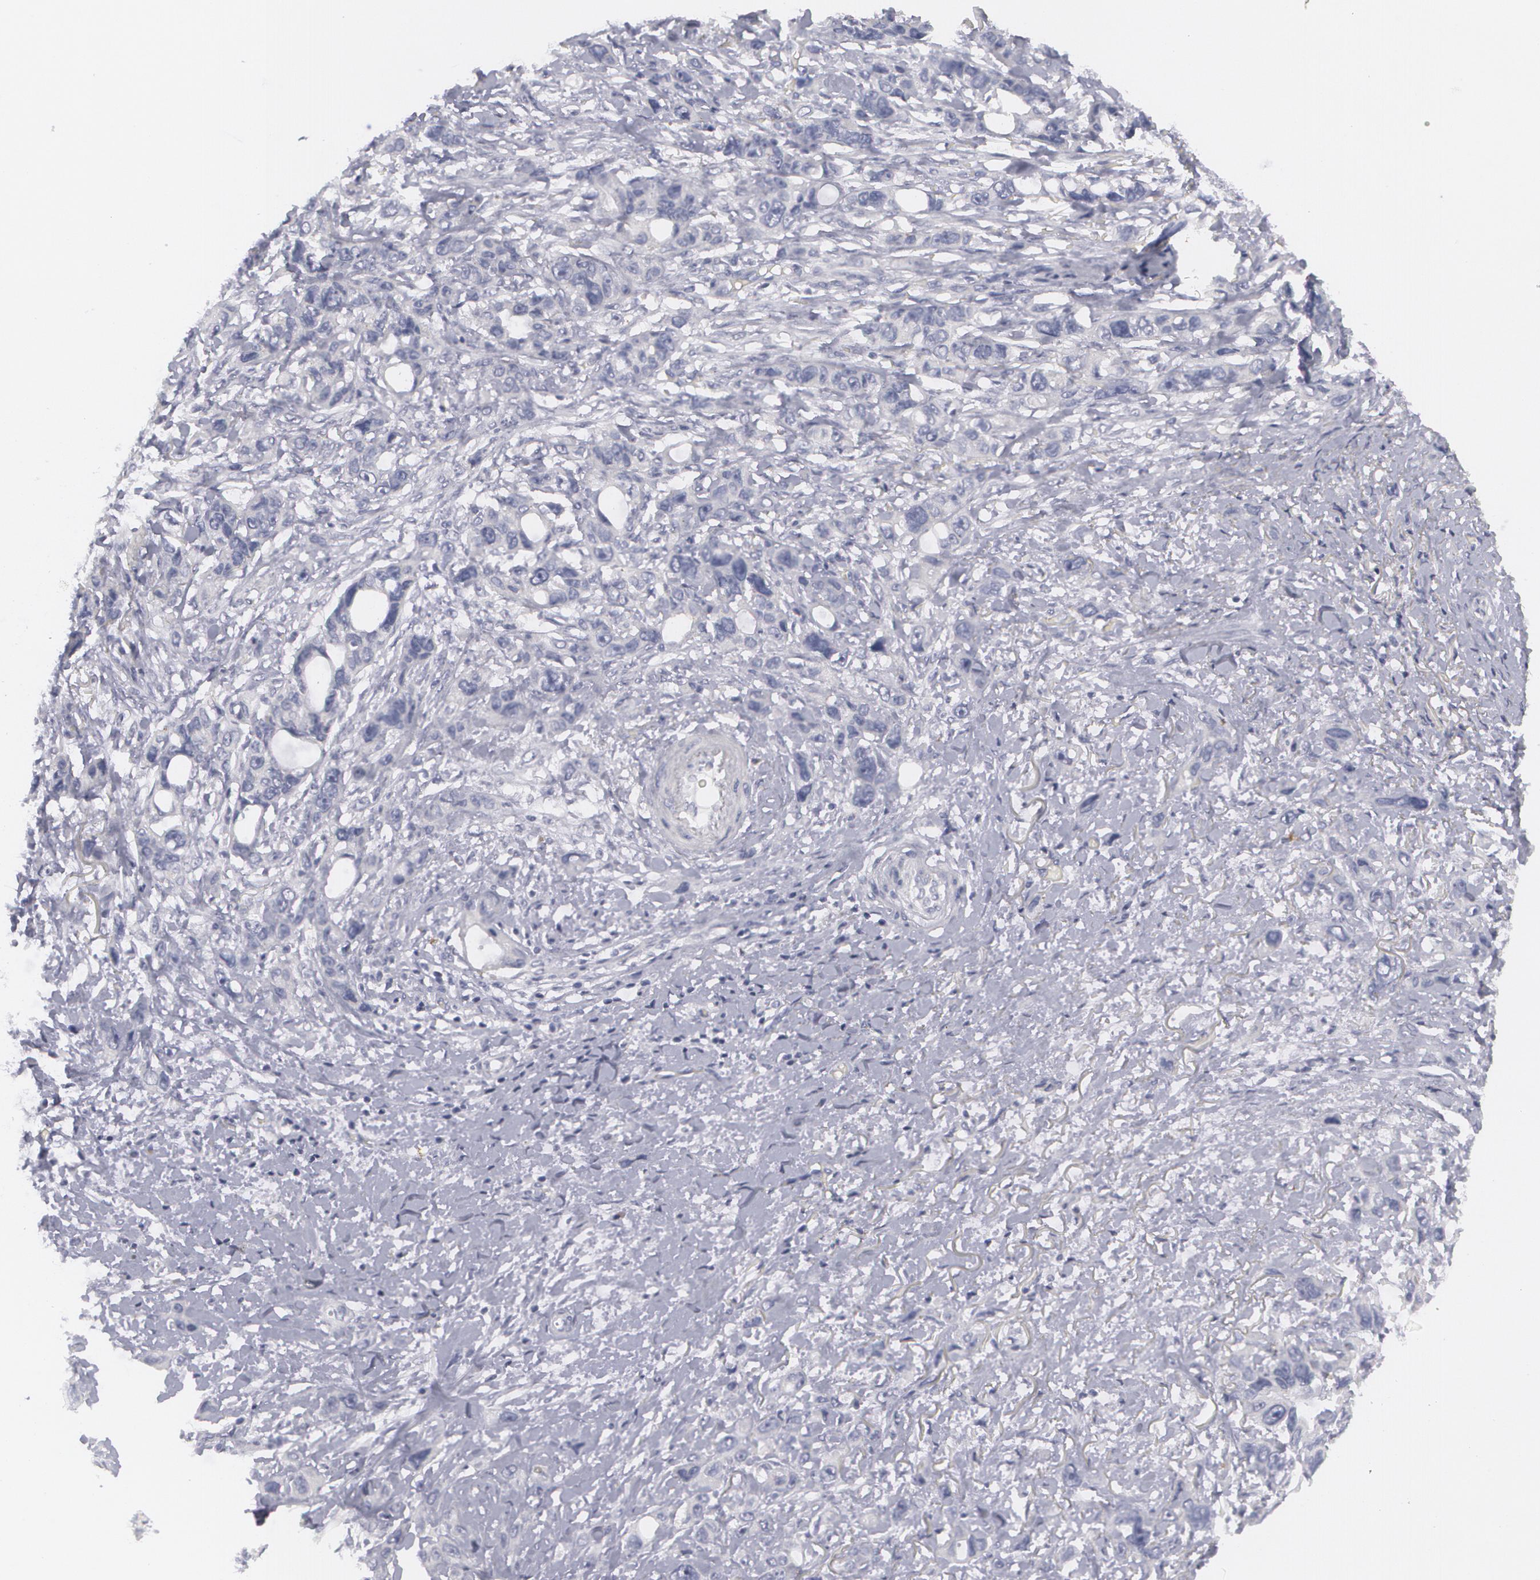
{"staining": {"intensity": "negative", "quantity": "none", "location": "none"}, "tissue": "stomach cancer", "cell_type": "Tumor cells", "image_type": "cancer", "snomed": [{"axis": "morphology", "description": "Adenocarcinoma, NOS"}, {"axis": "topography", "description": "Stomach, upper"}], "caption": "Immunohistochemical staining of human stomach cancer displays no significant positivity in tumor cells.", "gene": "MBNL3", "patient": {"sex": "male", "age": 47}}